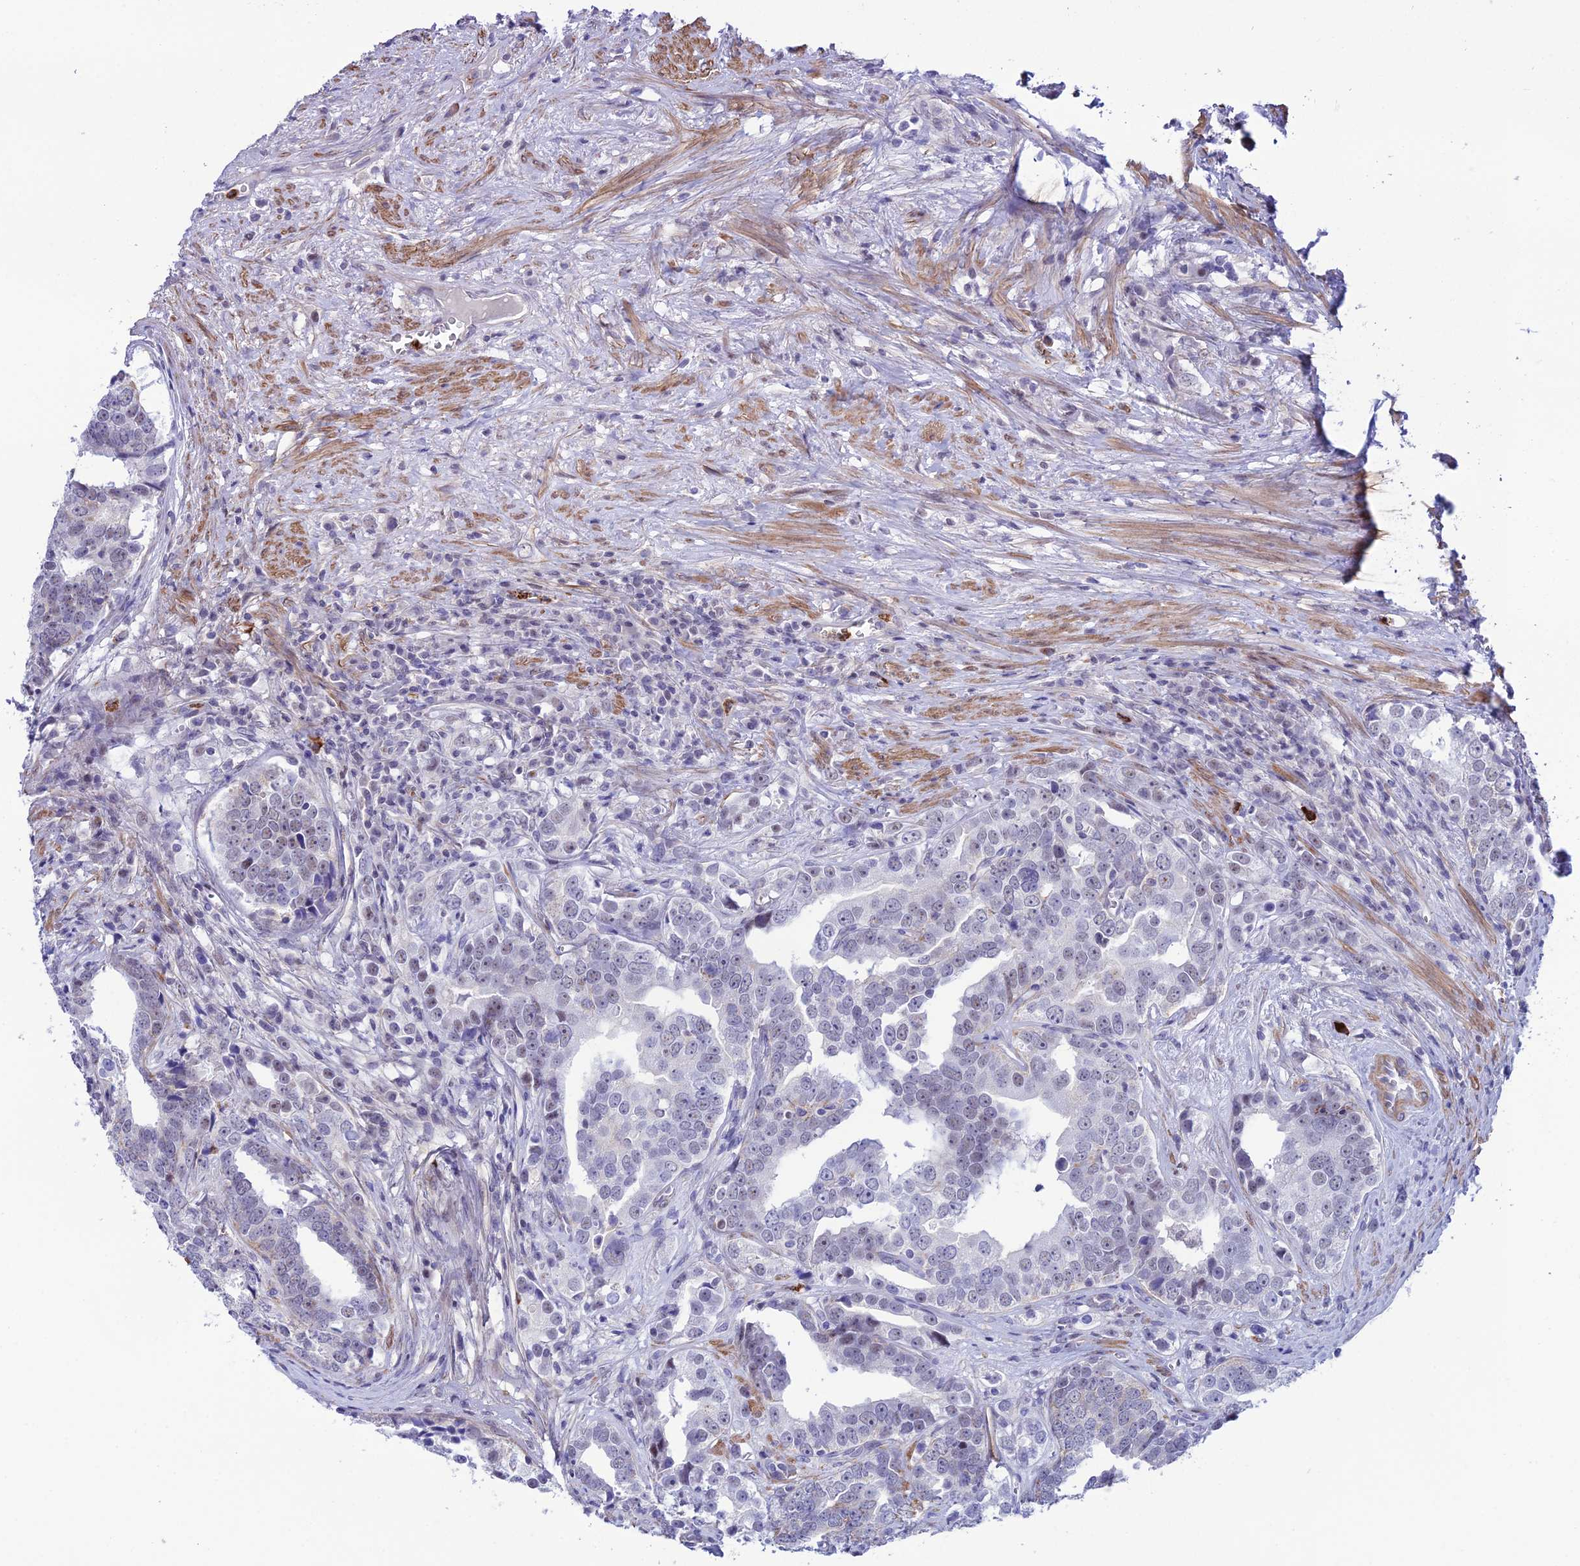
{"staining": {"intensity": "negative", "quantity": "none", "location": "none"}, "tissue": "prostate cancer", "cell_type": "Tumor cells", "image_type": "cancer", "snomed": [{"axis": "morphology", "description": "Adenocarcinoma, High grade"}, {"axis": "topography", "description": "Prostate"}], "caption": "There is no significant positivity in tumor cells of prostate cancer.", "gene": "COL6A6", "patient": {"sex": "male", "age": 71}}